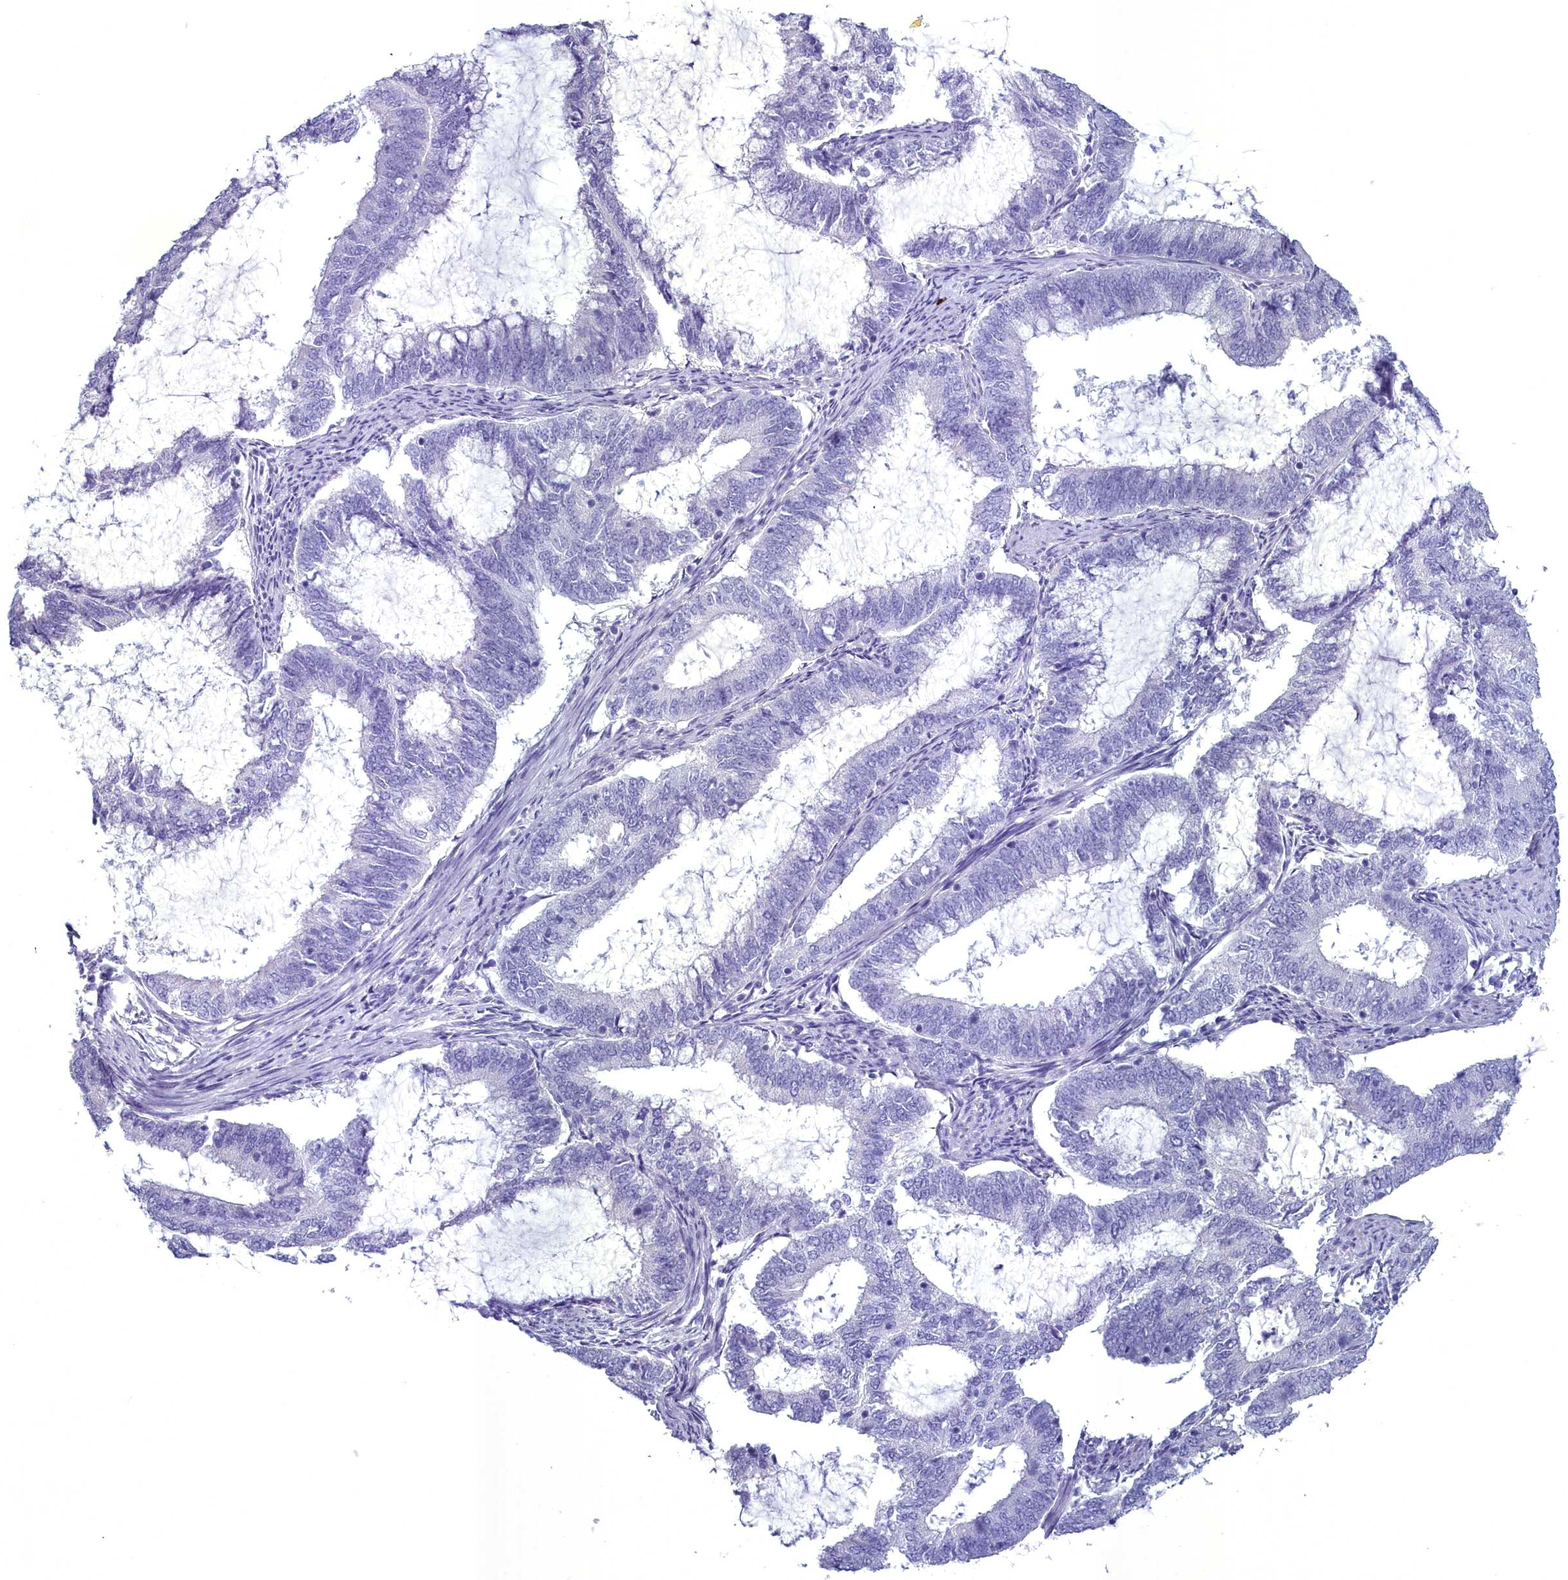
{"staining": {"intensity": "negative", "quantity": "none", "location": "none"}, "tissue": "endometrial cancer", "cell_type": "Tumor cells", "image_type": "cancer", "snomed": [{"axis": "morphology", "description": "Adenocarcinoma, NOS"}, {"axis": "topography", "description": "Endometrium"}], "caption": "Histopathology image shows no protein positivity in tumor cells of endometrial cancer (adenocarcinoma) tissue.", "gene": "MAP6", "patient": {"sex": "female", "age": 51}}